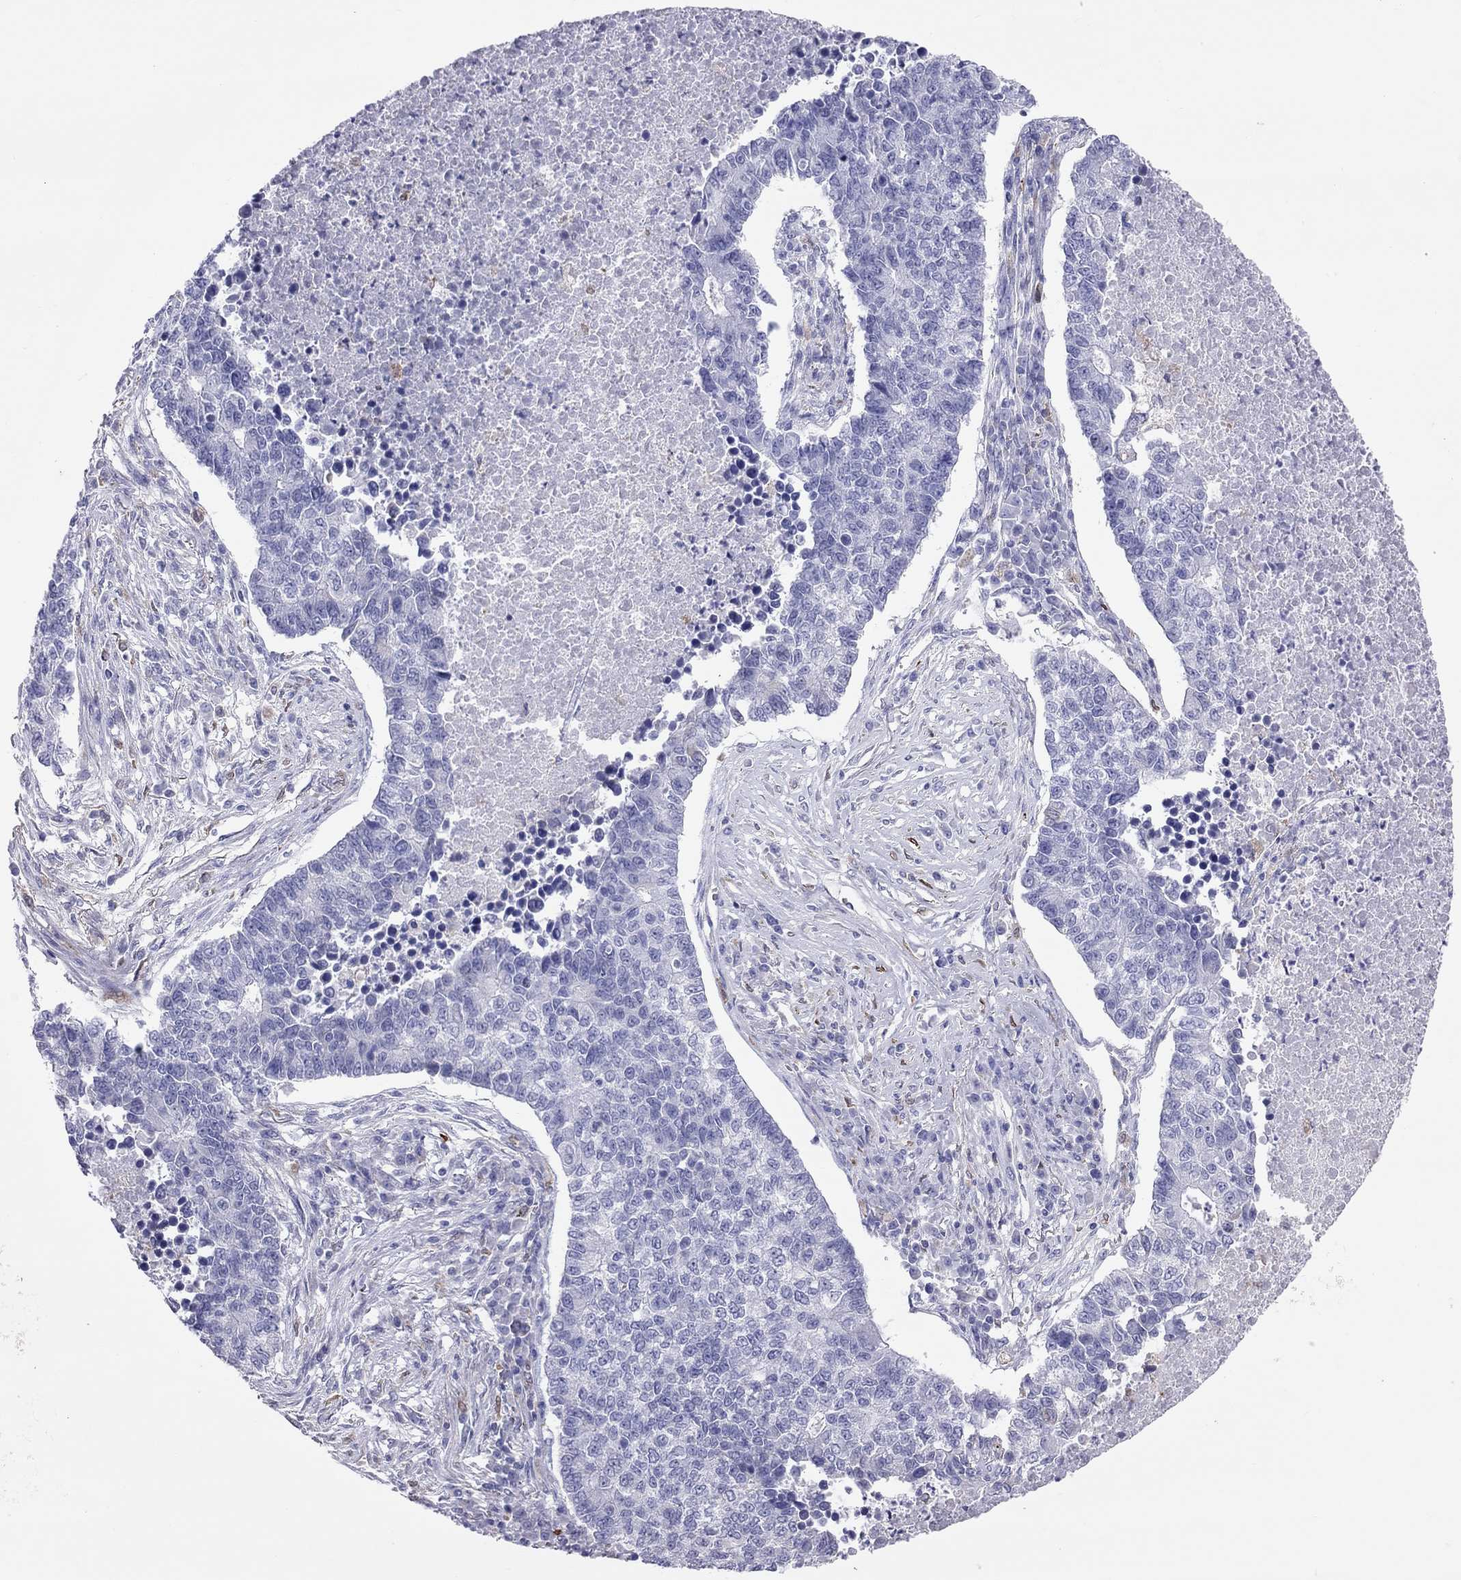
{"staining": {"intensity": "negative", "quantity": "none", "location": "none"}, "tissue": "lung cancer", "cell_type": "Tumor cells", "image_type": "cancer", "snomed": [{"axis": "morphology", "description": "Adenocarcinoma, NOS"}, {"axis": "topography", "description": "Lung"}], "caption": "IHC photomicrograph of human lung cancer stained for a protein (brown), which demonstrates no expression in tumor cells.", "gene": "ADORA2A", "patient": {"sex": "male", "age": 57}}